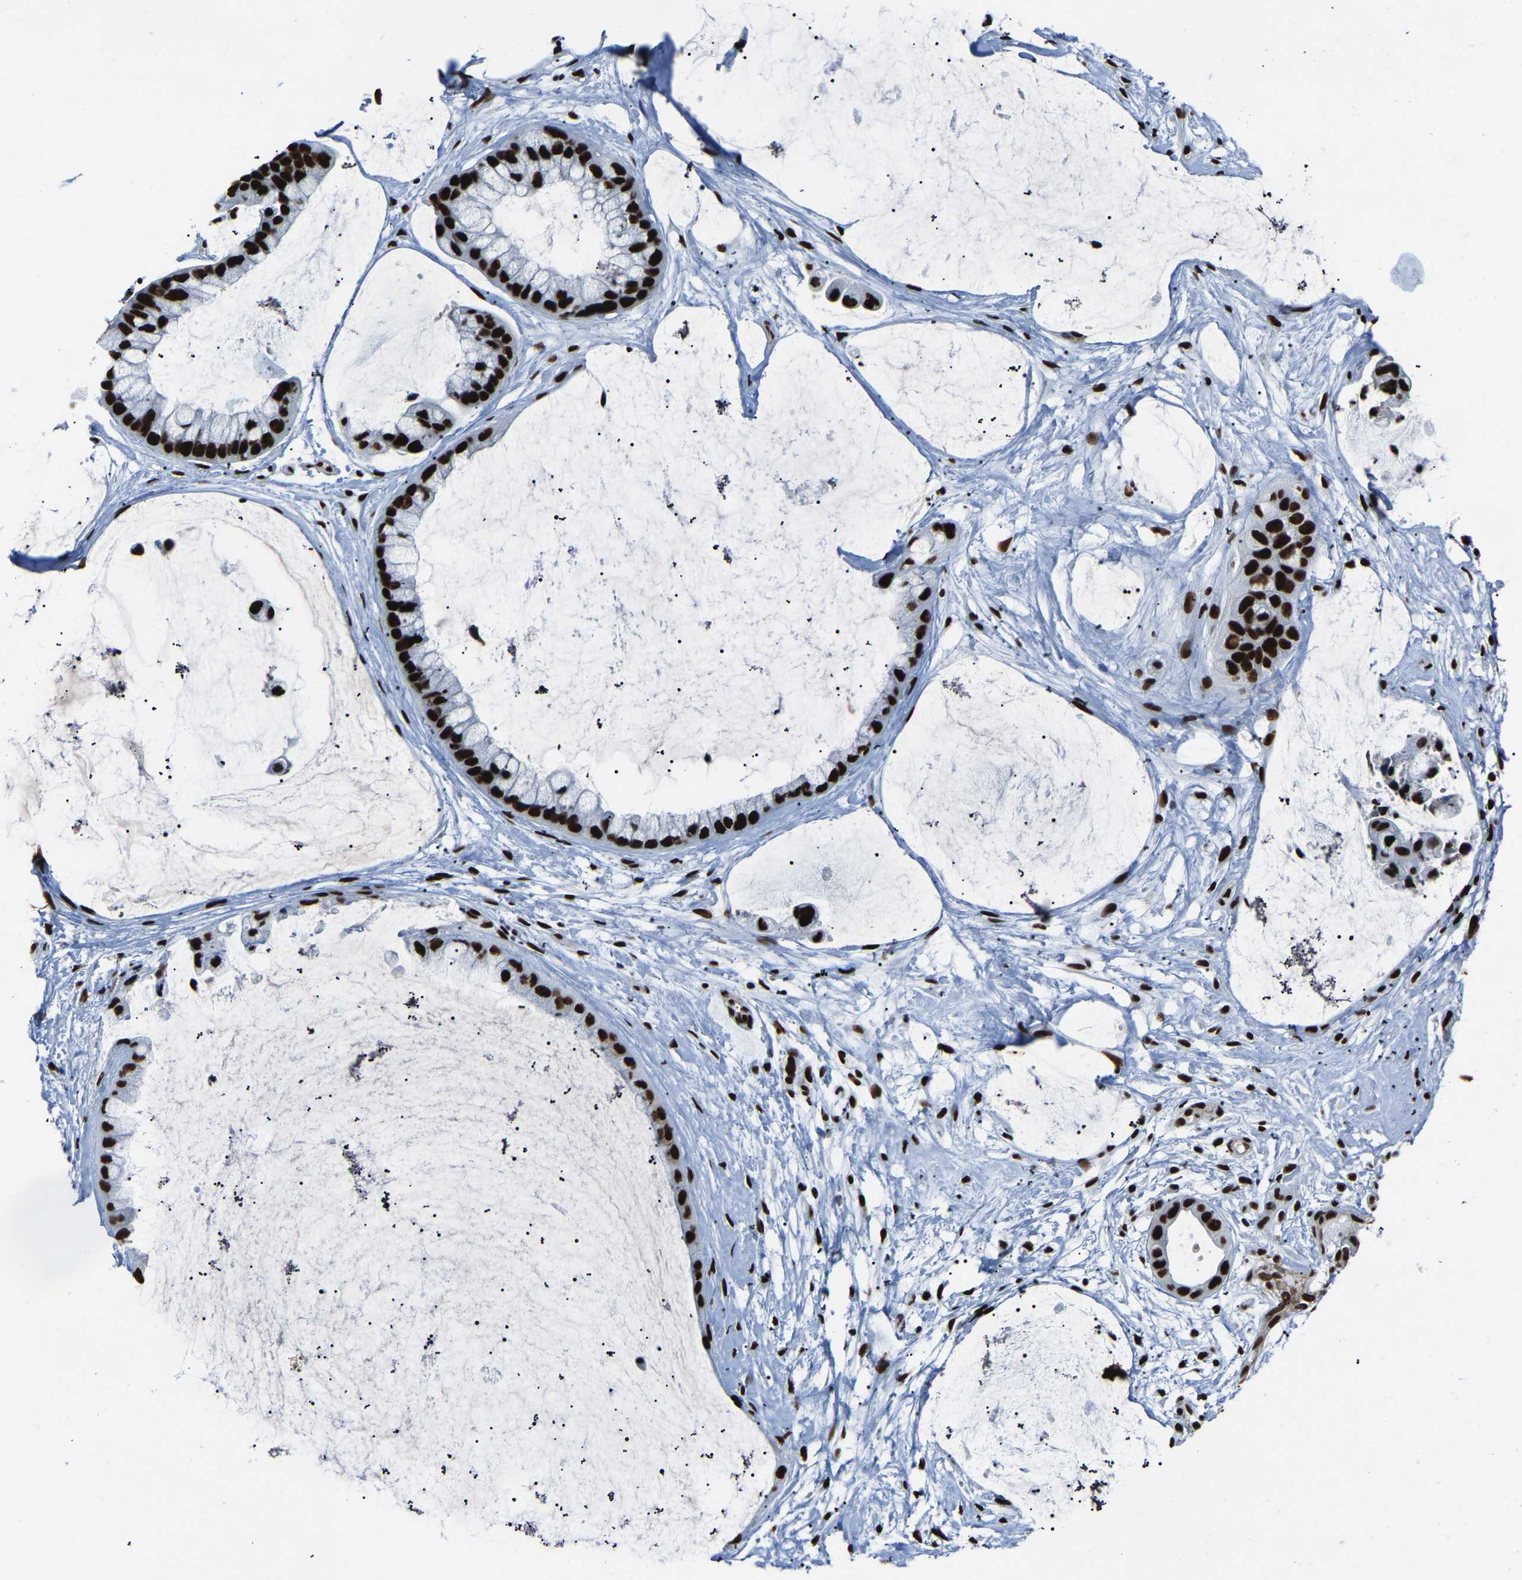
{"staining": {"intensity": "strong", "quantity": ">75%", "location": "nuclear"}, "tissue": "ovarian cancer", "cell_type": "Tumor cells", "image_type": "cancer", "snomed": [{"axis": "morphology", "description": "Cystadenocarcinoma, mucinous, NOS"}, {"axis": "topography", "description": "Ovary"}], "caption": "The image shows a brown stain indicating the presence of a protein in the nuclear of tumor cells in ovarian cancer (mucinous cystadenocarcinoma).", "gene": "DDX5", "patient": {"sex": "female", "age": 39}}